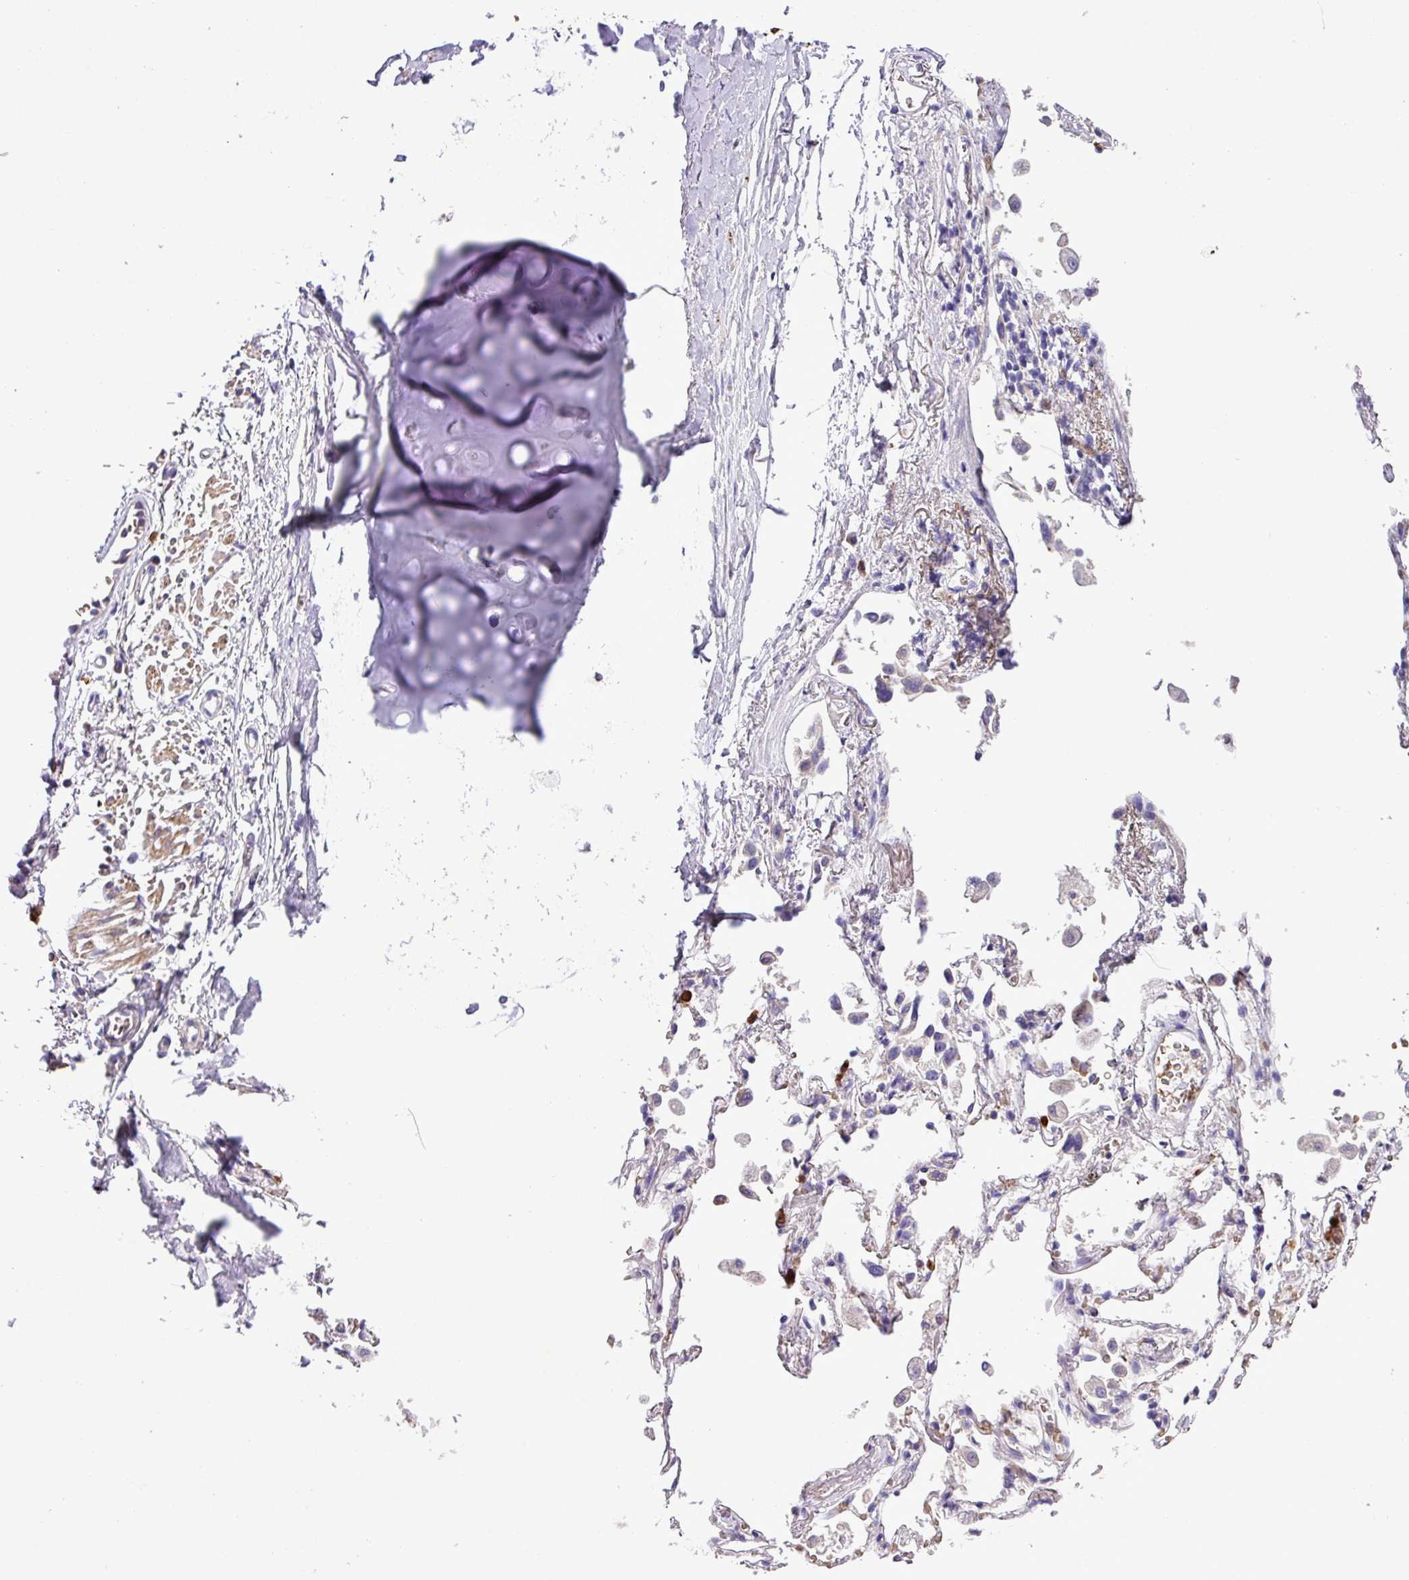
{"staining": {"intensity": "negative", "quantity": "none", "location": "none"}, "tissue": "soft tissue", "cell_type": "Chondrocytes", "image_type": "normal", "snomed": [{"axis": "morphology", "description": "Normal tissue, NOS"}, {"axis": "topography", "description": "Cartilage tissue"}], "caption": "Chondrocytes are negative for brown protein staining in unremarkable soft tissue. (Brightfield microscopy of DAB immunohistochemistry at high magnification).", "gene": "MGAT4B", "patient": {"sex": "male", "age": 73}}